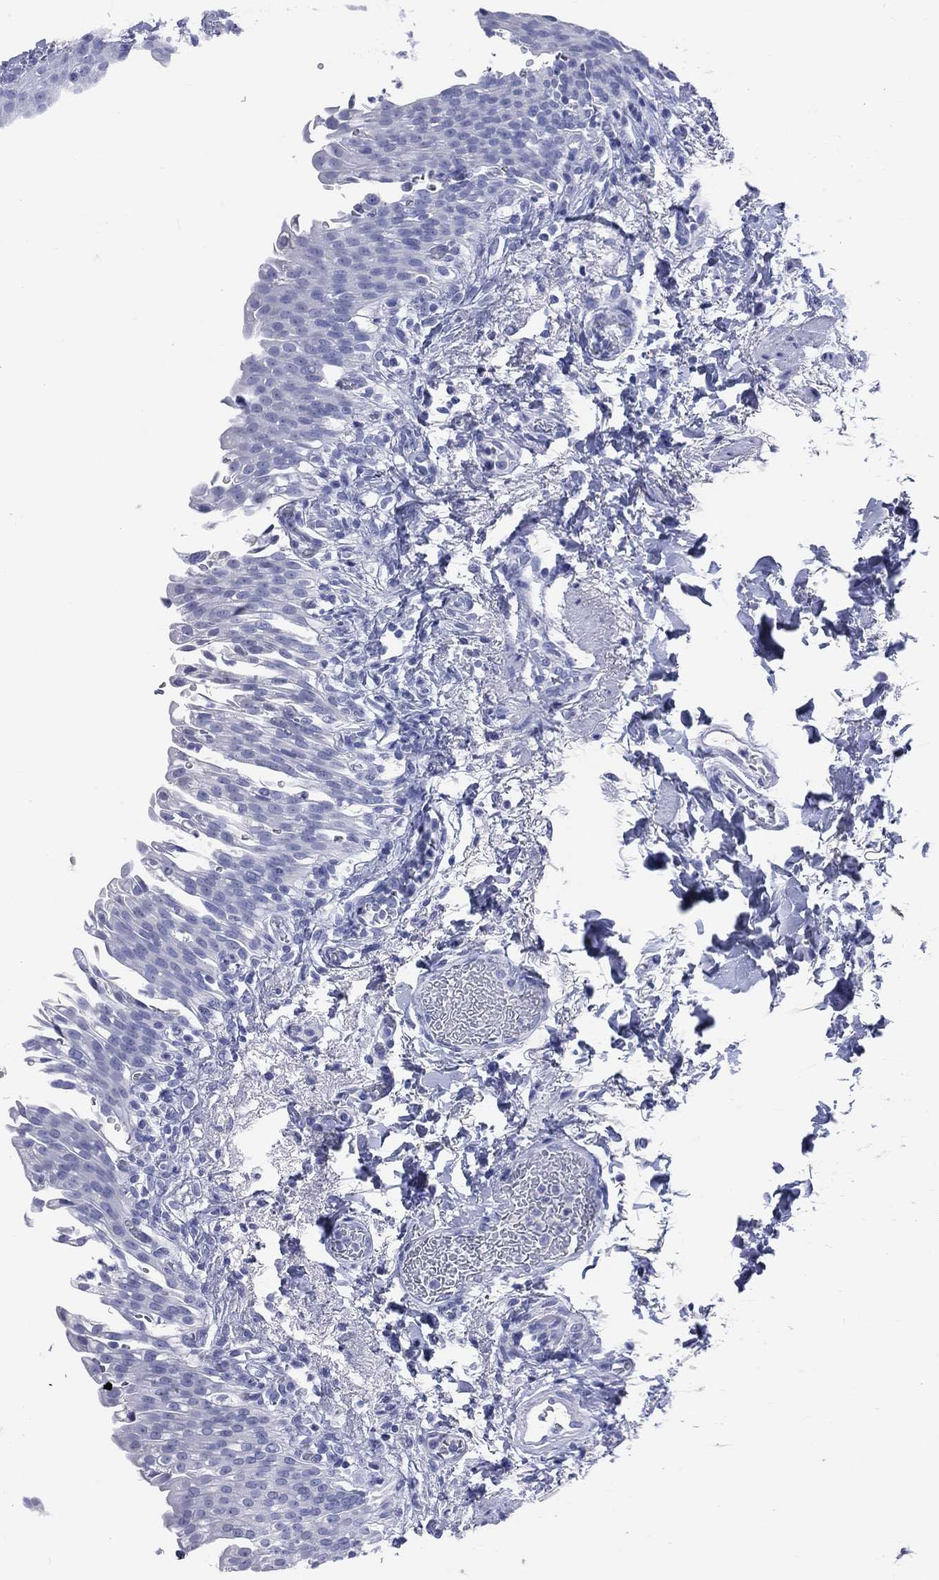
{"staining": {"intensity": "negative", "quantity": "none", "location": "none"}, "tissue": "urinary bladder", "cell_type": "Urothelial cells", "image_type": "normal", "snomed": [{"axis": "morphology", "description": "Normal tissue, NOS"}, {"axis": "topography", "description": "Urinary bladder"}], "caption": "Urothelial cells are negative for brown protein staining in benign urinary bladder. Brightfield microscopy of immunohistochemistry (IHC) stained with DAB (brown) and hematoxylin (blue), captured at high magnification.", "gene": "CYLC1", "patient": {"sex": "female", "age": 60}}